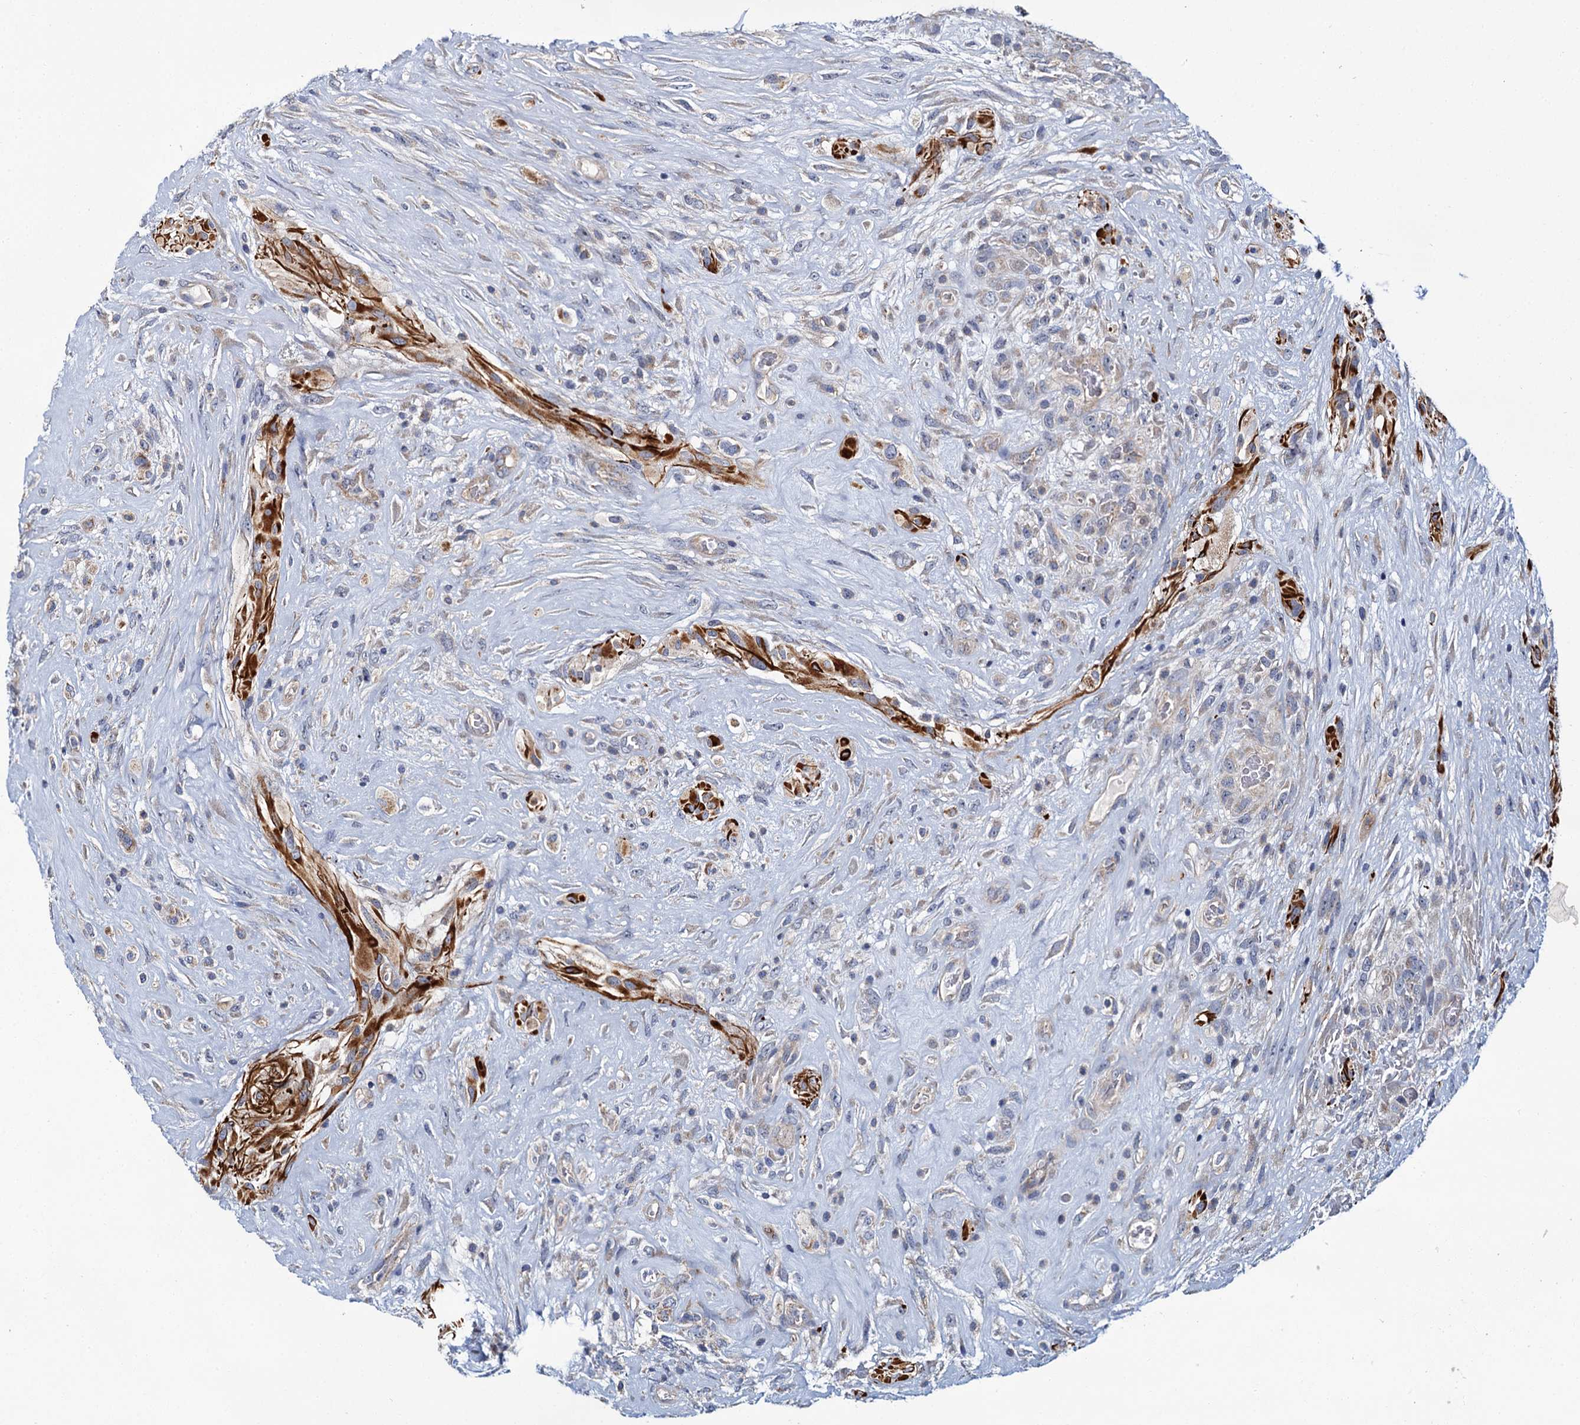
{"staining": {"intensity": "weak", "quantity": "25%-75%", "location": "cytoplasmic/membranous"}, "tissue": "glioma", "cell_type": "Tumor cells", "image_type": "cancer", "snomed": [{"axis": "morphology", "description": "Glioma, malignant, High grade"}, {"axis": "topography", "description": "Brain"}], "caption": "Immunohistochemical staining of malignant glioma (high-grade) shows weak cytoplasmic/membranous protein staining in approximately 25%-75% of tumor cells. (Stains: DAB (3,3'-diaminobenzidine) in brown, nuclei in blue, Microscopy: brightfield microscopy at high magnification).", "gene": "CEP295", "patient": {"sex": "male", "age": 61}}